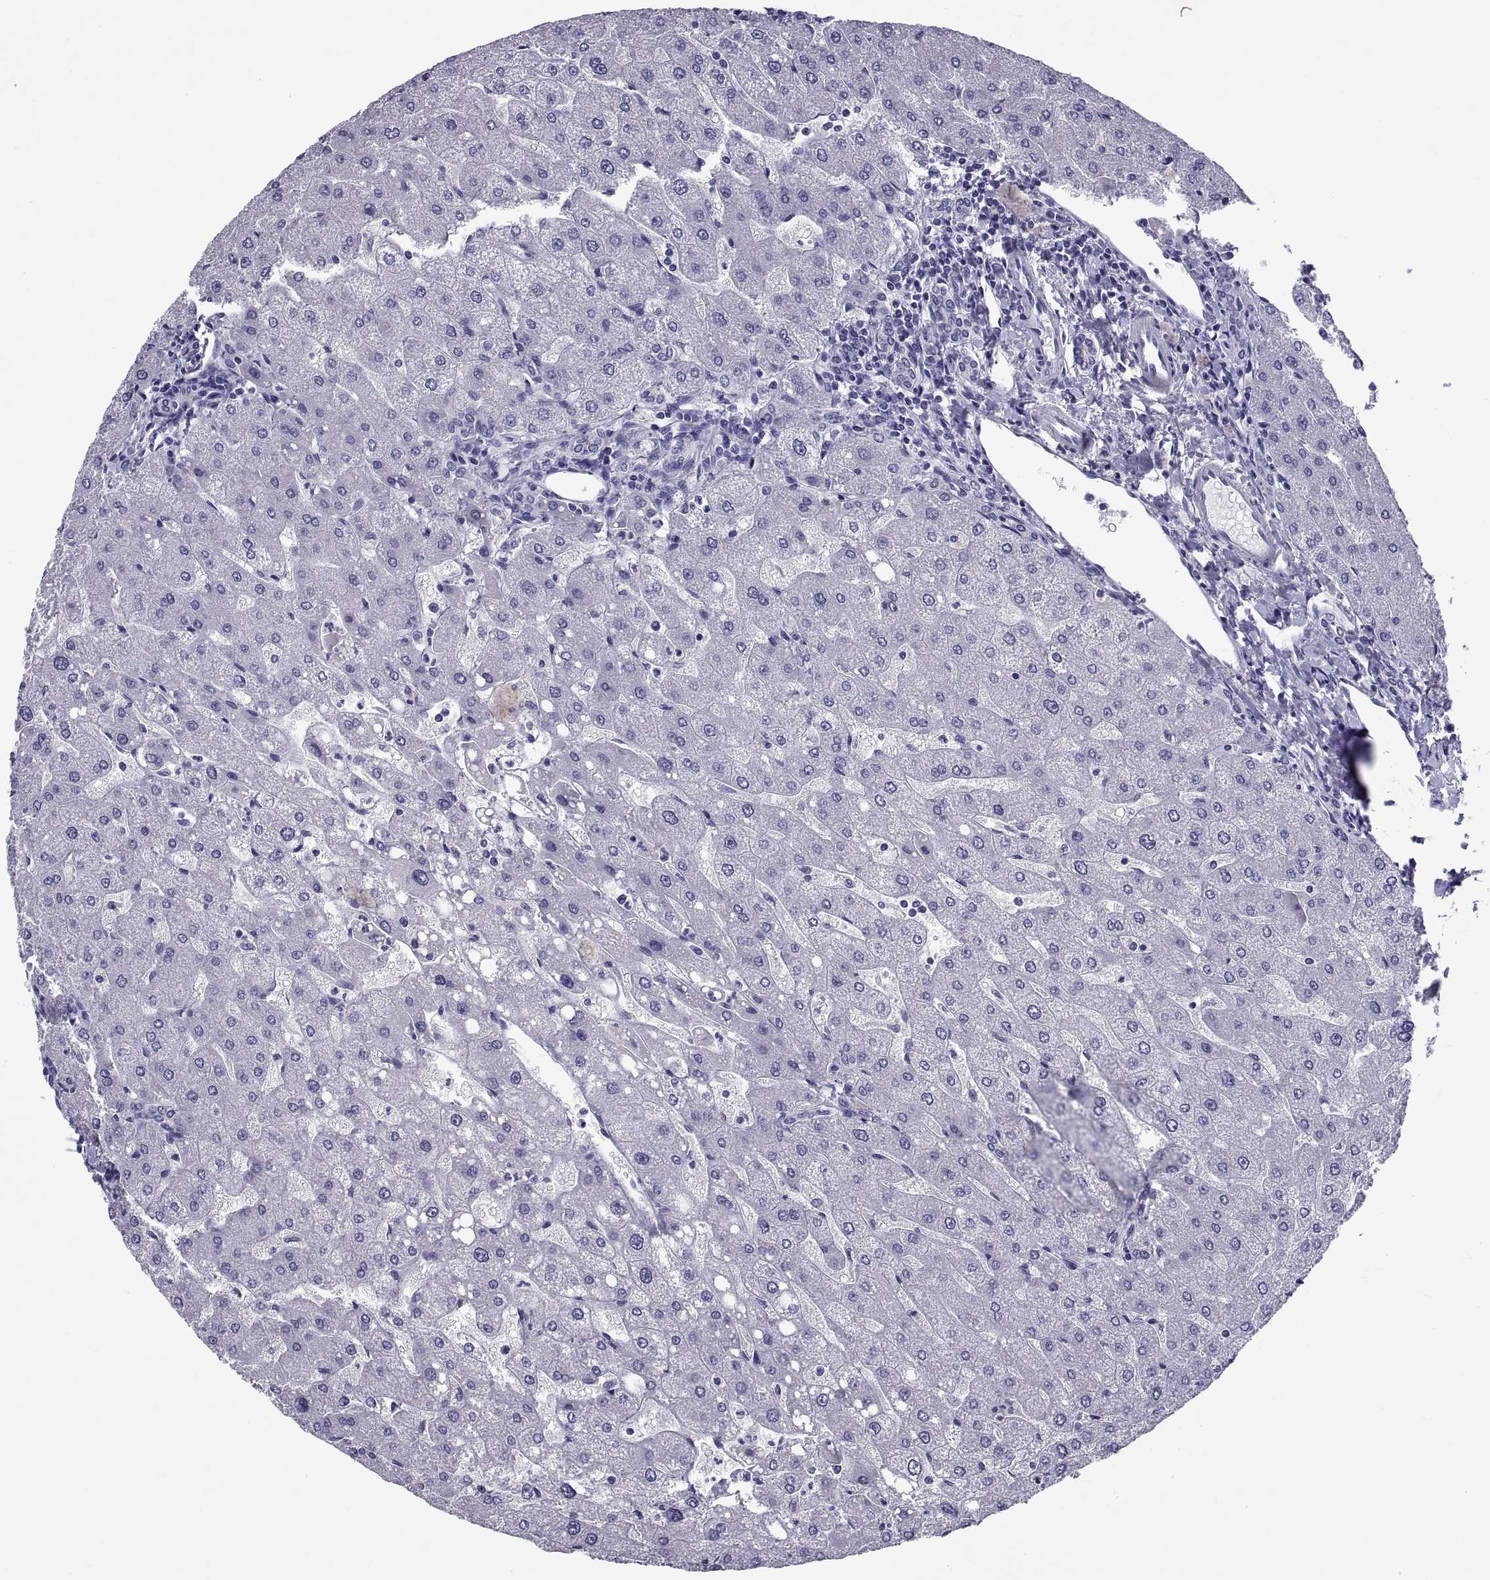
{"staining": {"intensity": "negative", "quantity": "none", "location": "none"}, "tissue": "liver", "cell_type": "Cholangiocytes", "image_type": "normal", "snomed": [{"axis": "morphology", "description": "Normal tissue, NOS"}, {"axis": "topography", "description": "Liver"}], "caption": "The micrograph reveals no significant staining in cholangiocytes of liver. The staining is performed using DAB (3,3'-diaminobenzidine) brown chromogen with nuclei counter-stained in using hematoxylin.", "gene": "TGFBR3L", "patient": {"sex": "male", "age": 67}}